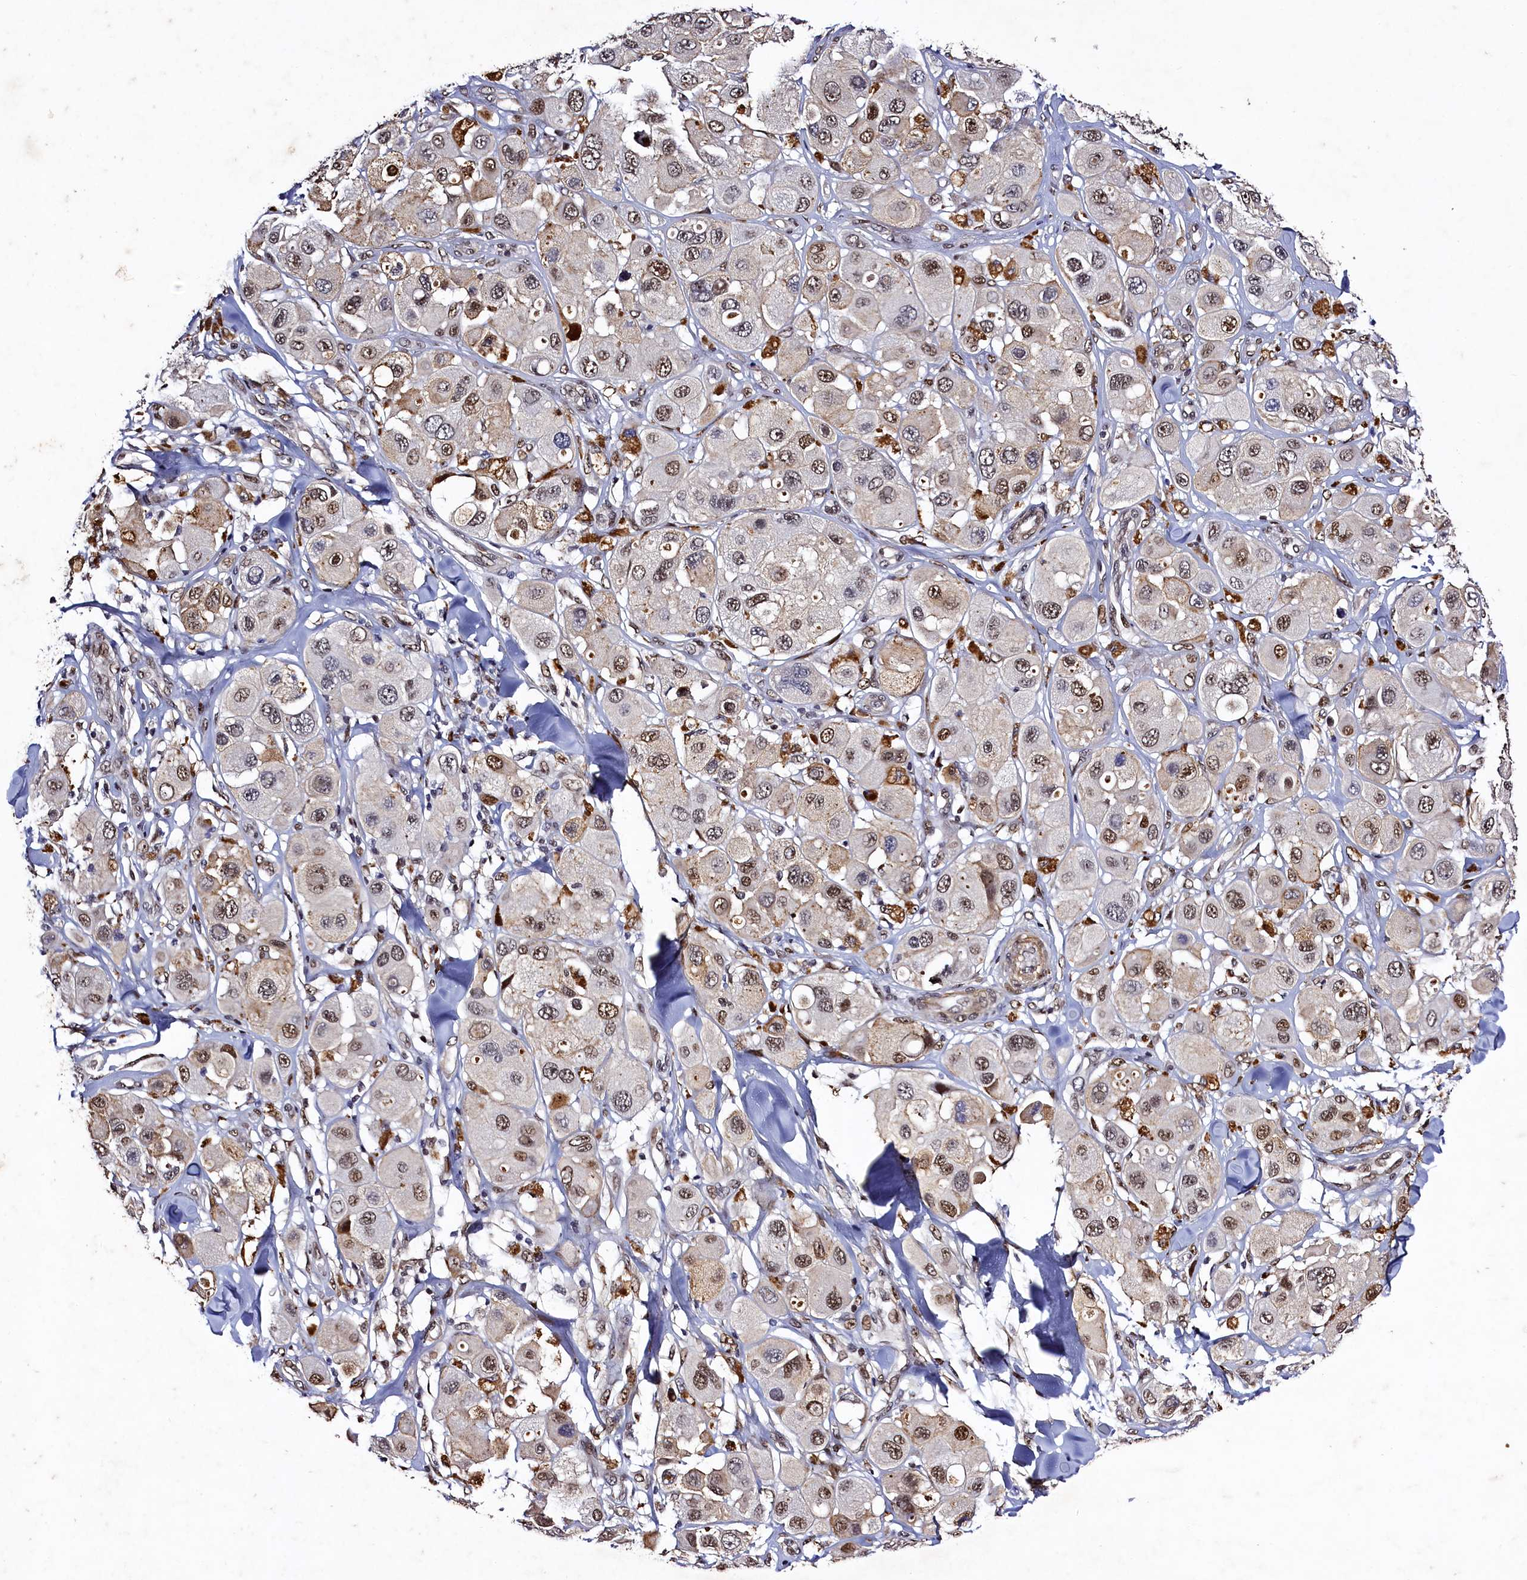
{"staining": {"intensity": "moderate", "quantity": "25%-75%", "location": "nuclear"}, "tissue": "melanoma", "cell_type": "Tumor cells", "image_type": "cancer", "snomed": [{"axis": "morphology", "description": "Malignant melanoma, Metastatic site"}, {"axis": "topography", "description": "Skin"}], "caption": "IHC staining of melanoma, which reveals medium levels of moderate nuclear positivity in approximately 25%-75% of tumor cells indicating moderate nuclear protein expression. The staining was performed using DAB (3,3'-diaminobenzidine) (brown) for protein detection and nuclei were counterstained in hematoxylin (blue).", "gene": "SAMD10", "patient": {"sex": "male", "age": 41}}